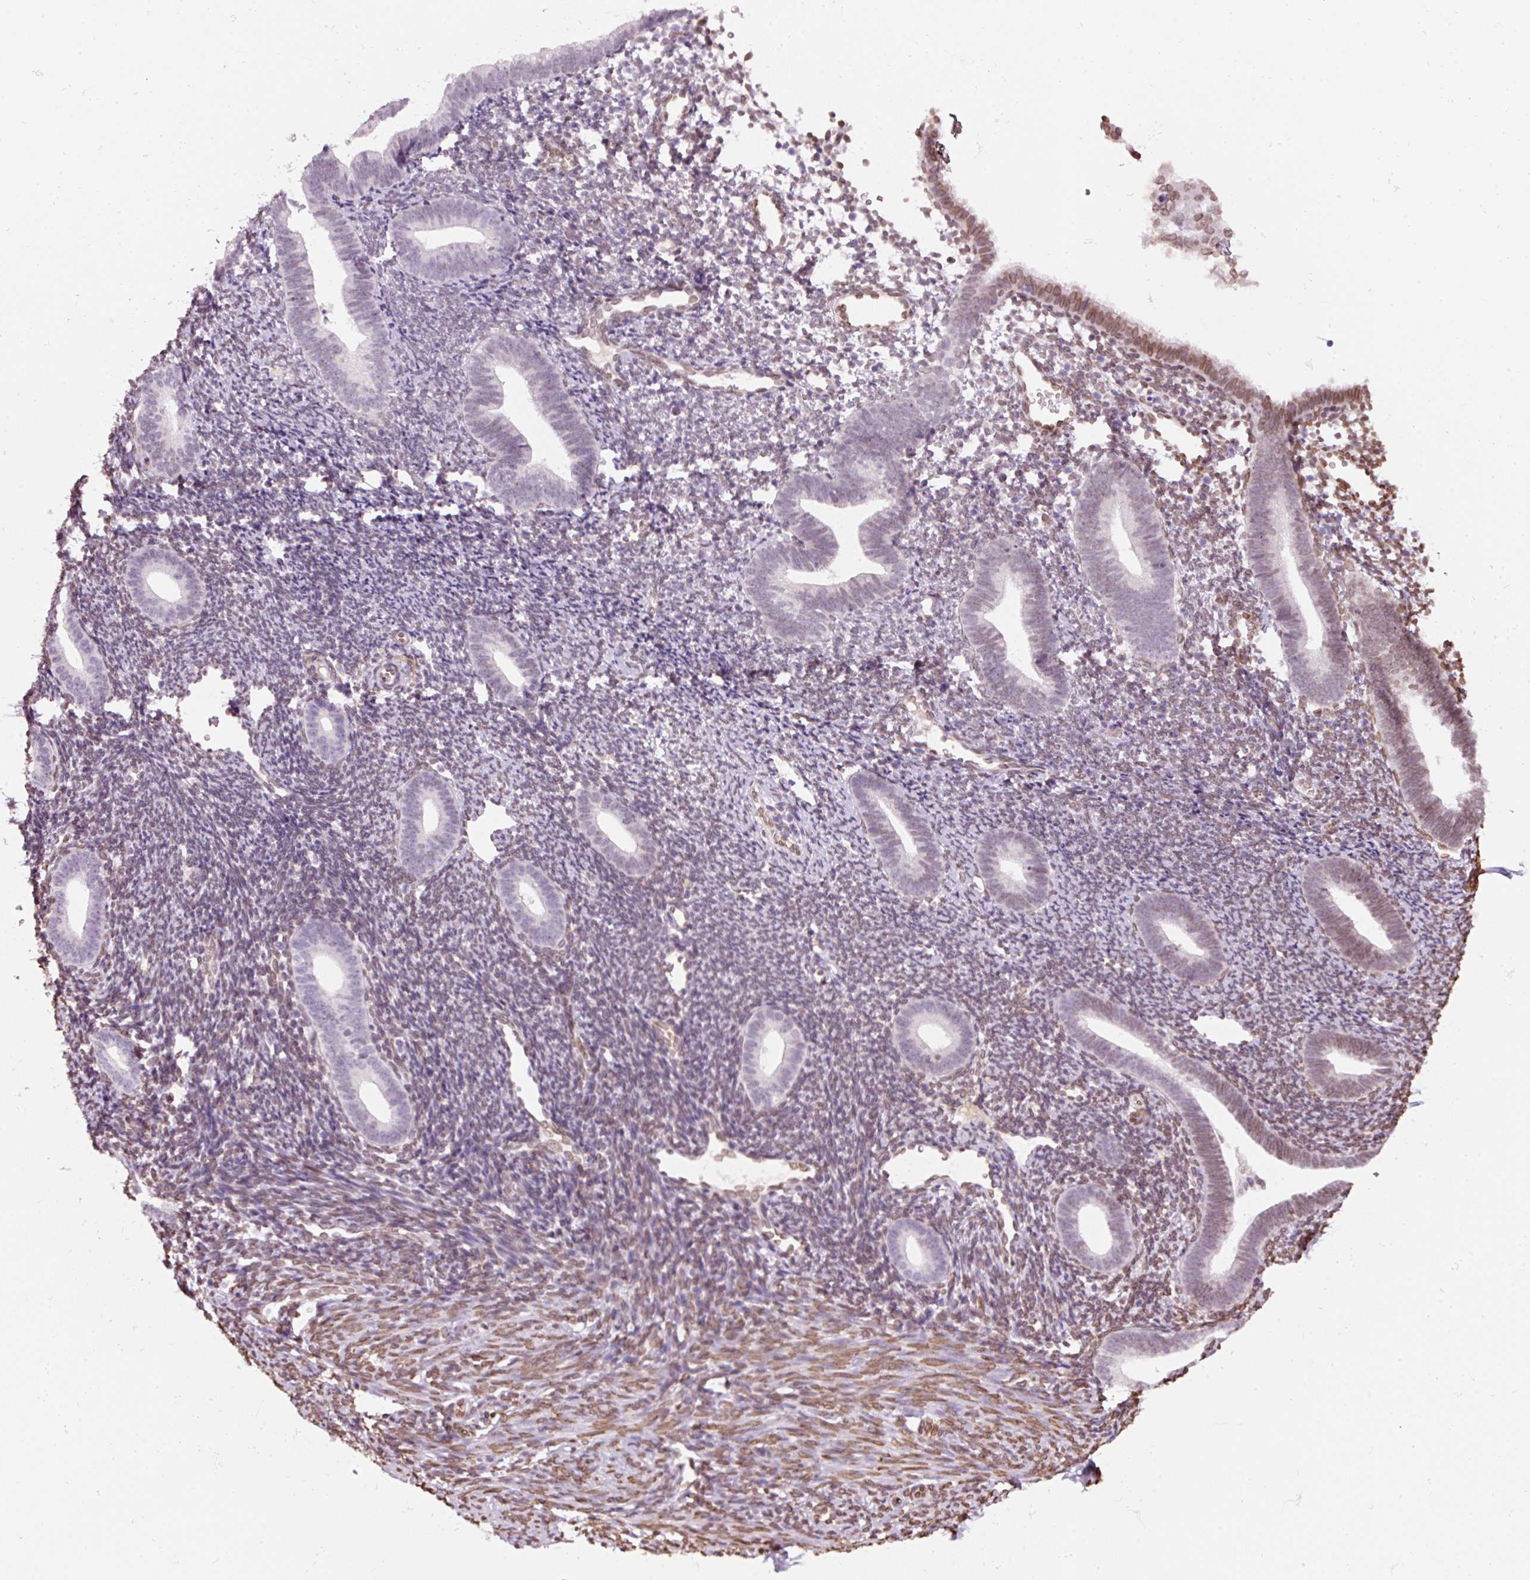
{"staining": {"intensity": "moderate", "quantity": "25%-75%", "location": "cytoplasmic/membranous,nuclear"}, "tissue": "endometrium", "cell_type": "Cells in endometrial stroma", "image_type": "normal", "snomed": [{"axis": "morphology", "description": "Normal tissue, NOS"}, {"axis": "topography", "description": "Endometrium"}], "caption": "IHC staining of benign endometrium, which reveals medium levels of moderate cytoplasmic/membranous,nuclear staining in approximately 25%-75% of cells in endometrial stroma indicating moderate cytoplasmic/membranous,nuclear protein expression. The staining was performed using DAB (brown) for protein detection and nuclei were counterstained in hematoxylin (blue).", "gene": "ZNF224", "patient": {"sex": "female", "age": 39}}